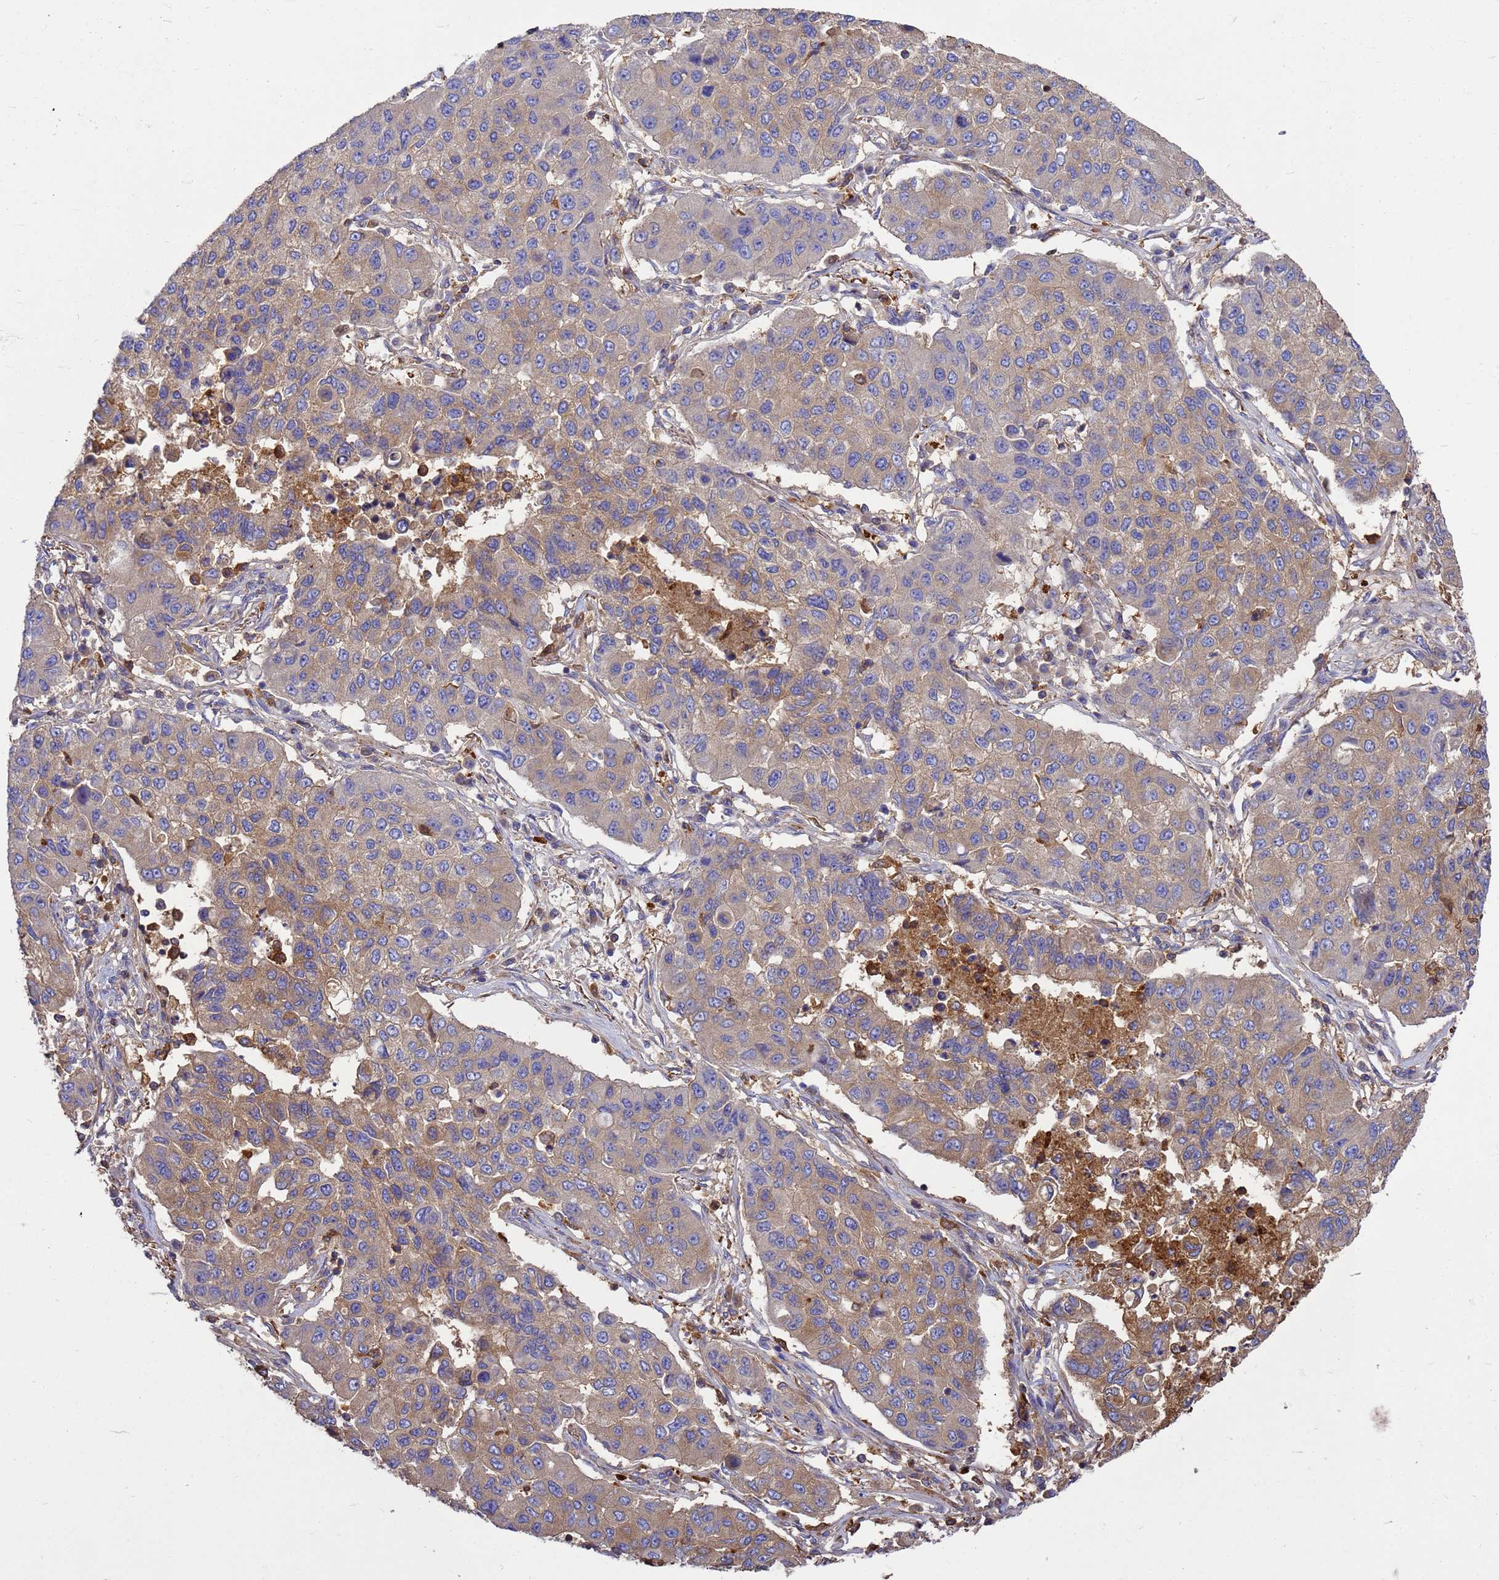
{"staining": {"intensity": "moderate", "quantity": "25%-75%", "location": "cytoplasmic/membranous"}, "tissue": "lung cancer", "cell_type": "Tumor cells", "image_type": "cancer", "snomed": [{"axis": "morphology", "description": "Squamous cell carcinoma, NOS"}, {"axis": "topography", "description": "Lung"}], "caption": "Protein staining demonstrates moderate cytoplasmic/membranous staining in approximately 25%-75% of tumor cells in squamous cell carcinoma (lung). (DAB (3,3'-diaminobenzidine) IHC with brightfield microscopy, high magnification).", "gene": "ZNF235", "patient": {"sex": "male", "age": 74}}